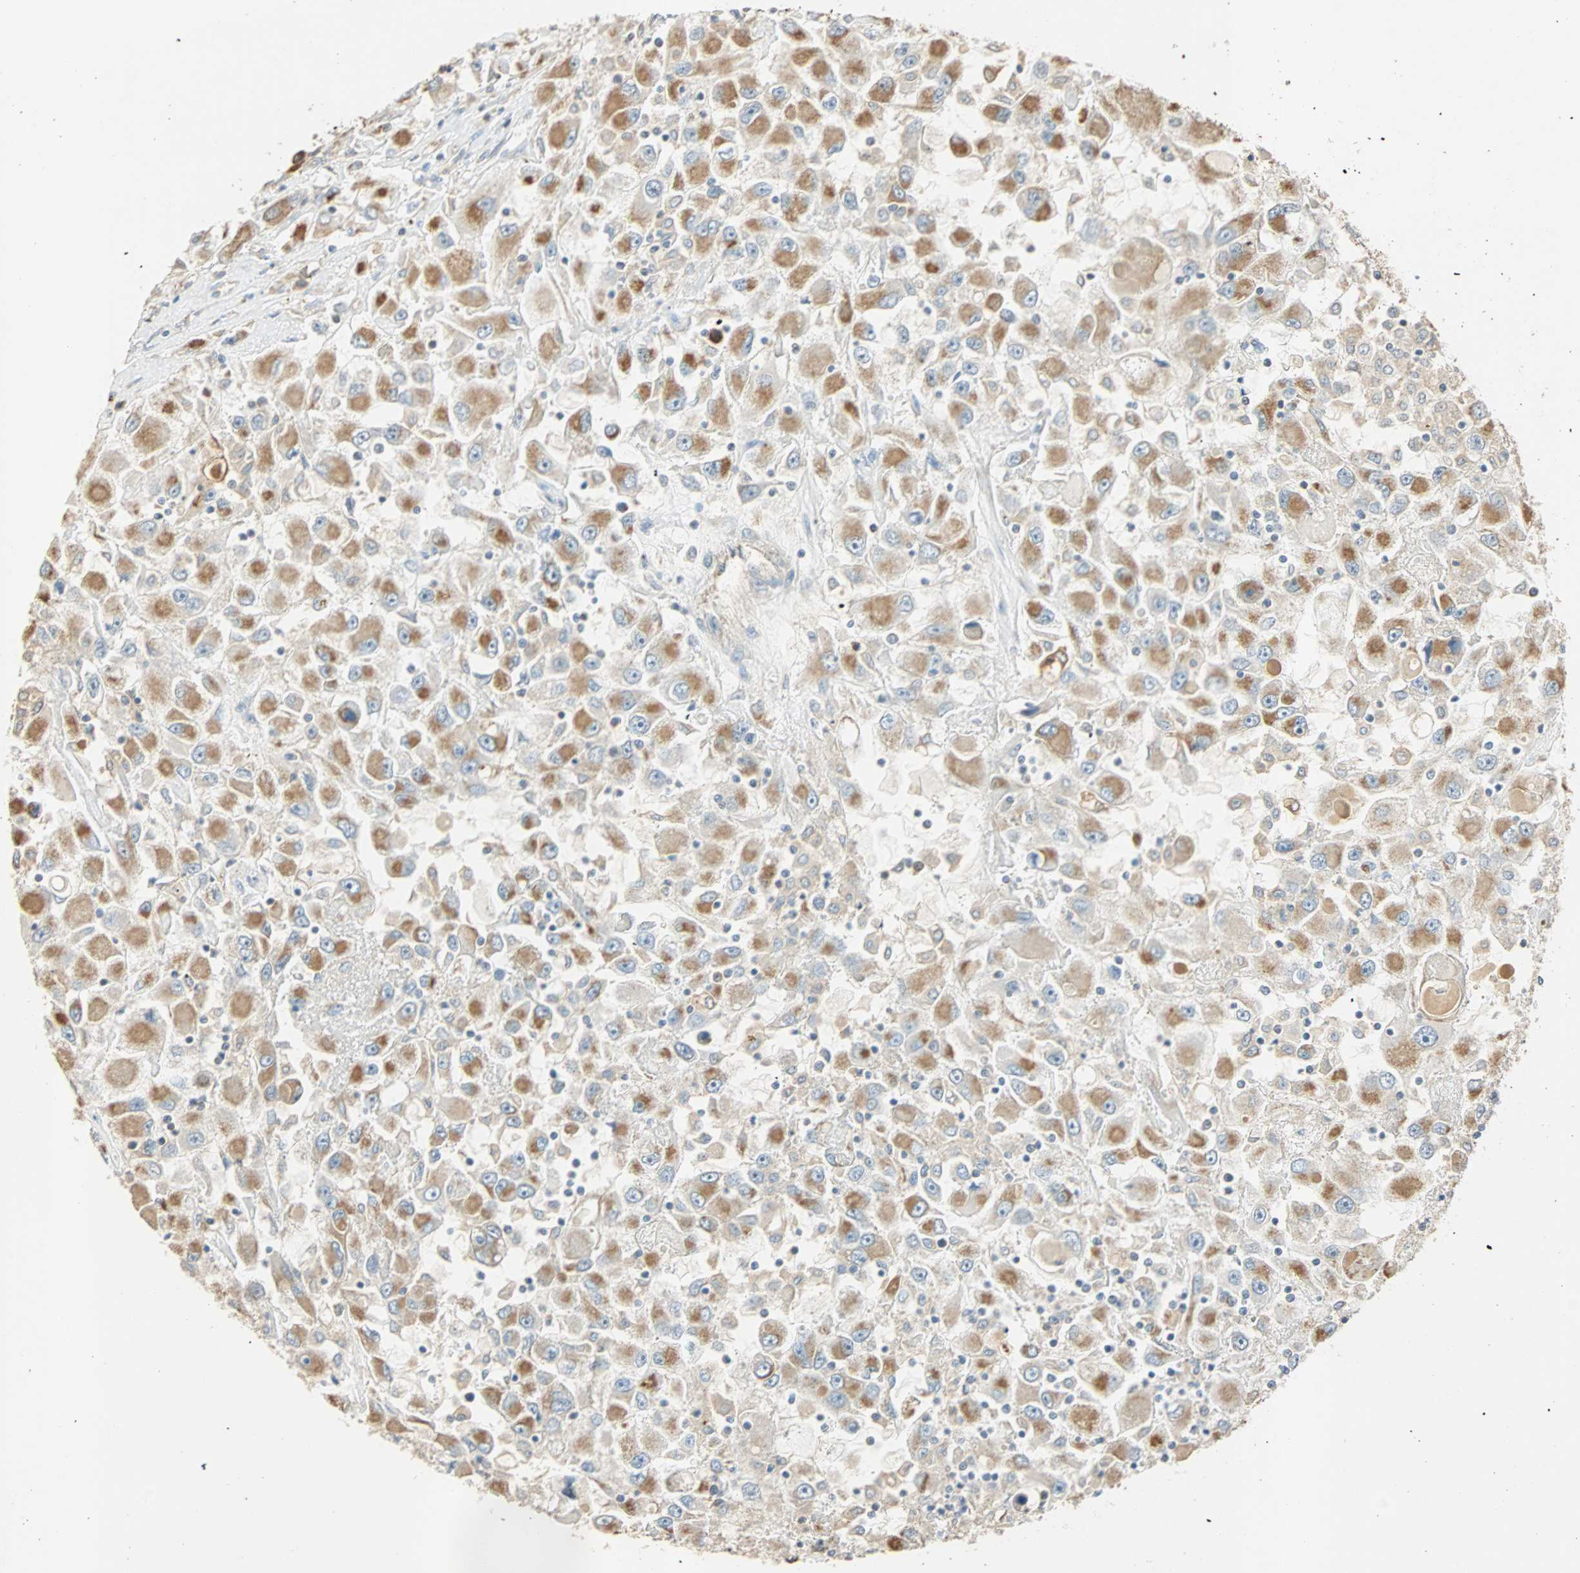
{"staining": {"intensity": "moderate", "quantity": ">75%", "location": "cytoplasmic/membranous"}, "tissue": "renal cancer", "cell_type": "Tumor cells", "image_type": "cancer", "snomed": [{"axis": "morphology", "description": "Adenocarcinoma, NOS"}, {"axis": "topography", "description": "Kidney"}], "caption": "Immunohistochemistry photomicrograph of neoplastic tissue: adenocarcinoma (renal) stained using immunohistochemistry exhibits medium levels of moderate protein expression localized specifically in the cytoplasmic/membranous of tumor cells, appearing as a cytoplasmic/membranous brown color.", "gene": "RAD18", "patient": {"sex": "female", "age": 52}}